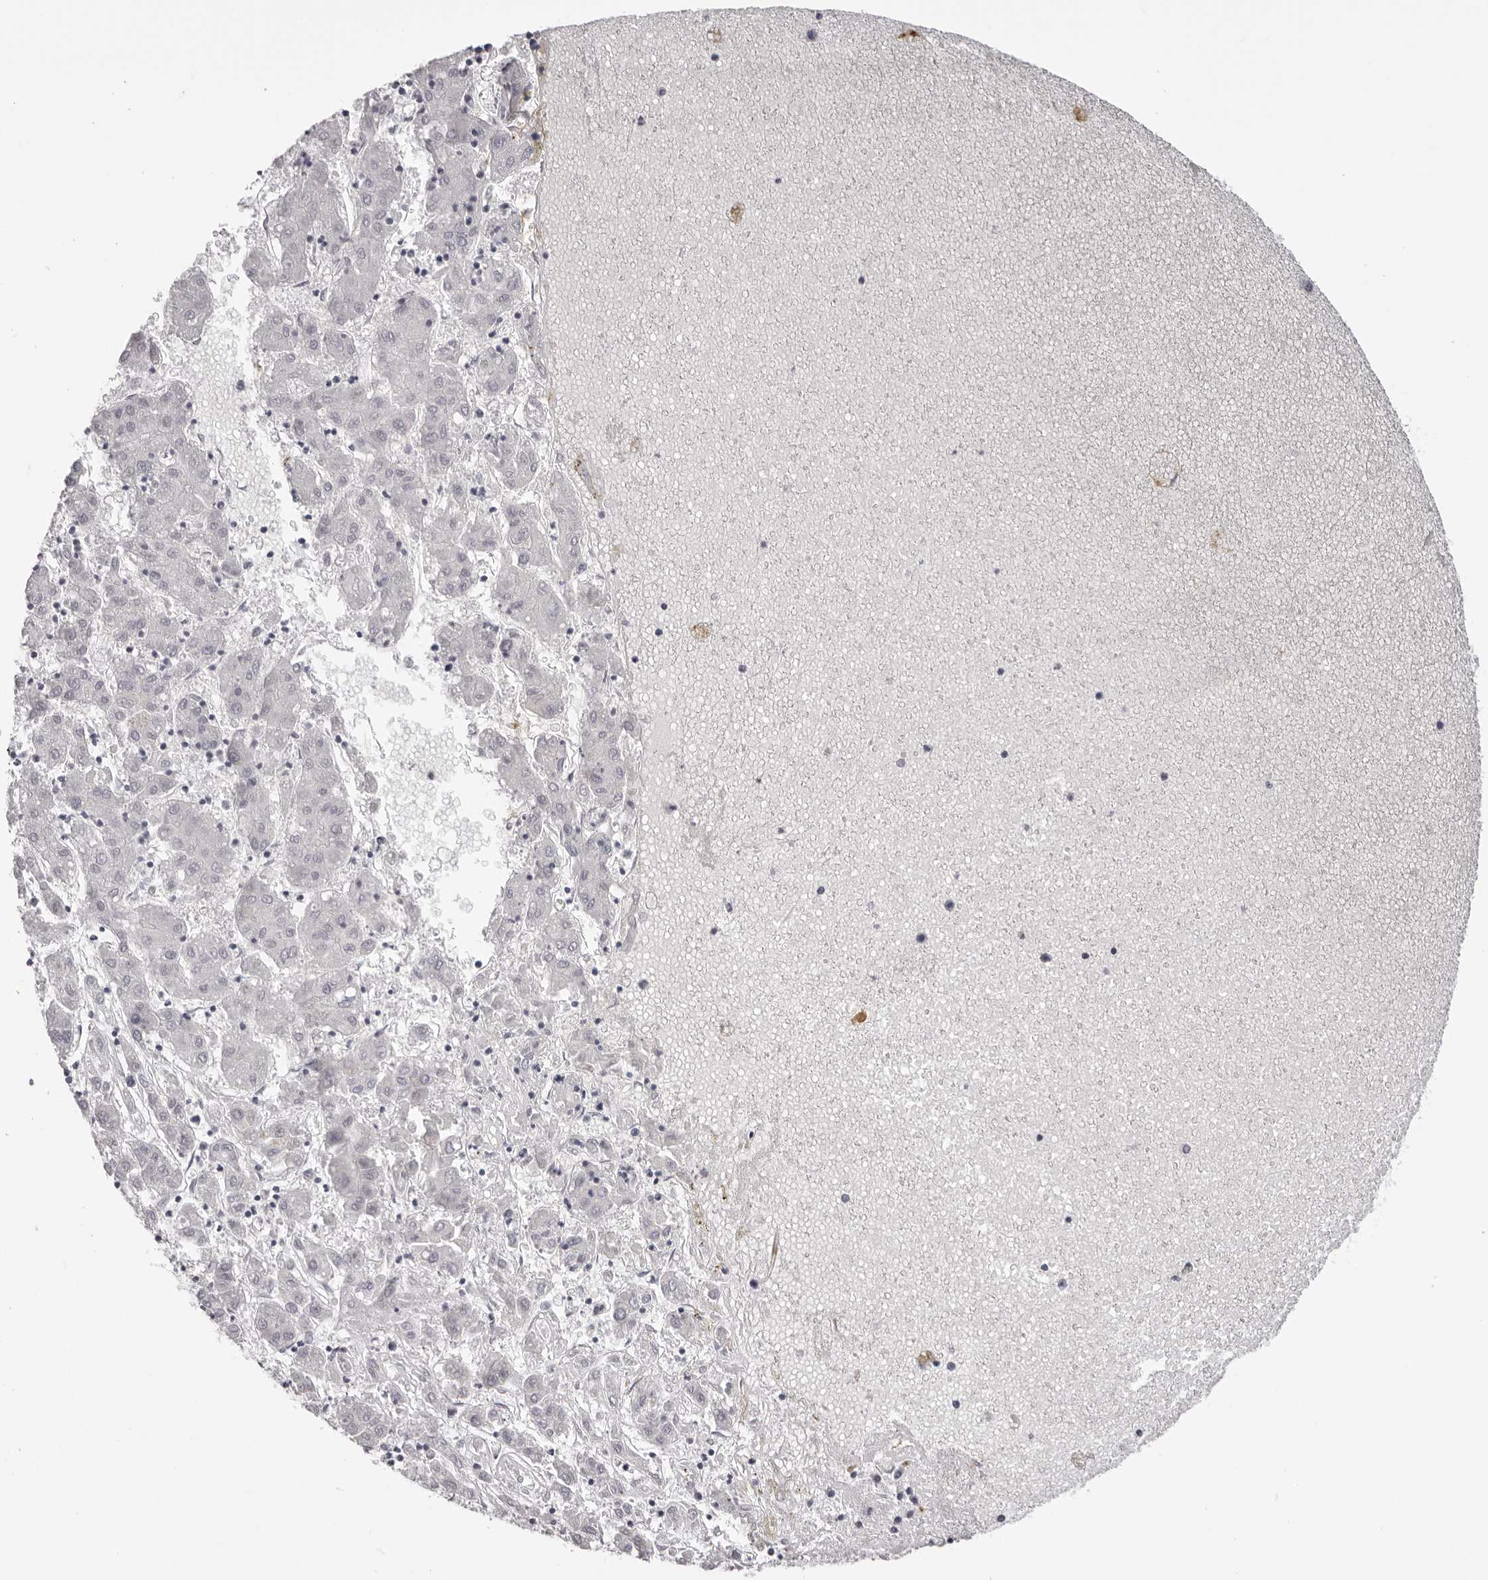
{"staining": {"intensity": "negative", "quantity": "none", "location": "none"}, "tissue": "liver cancer", "cell_type": "Tumor cells", "image_type": "cancer", "snomed": [{"axis": "morphology", "description": "Carcinoma, Hepatocellular, NOS"}, {"axis": "topography", "description": "Liver"}], "caption": "This is an IHC micrograph of hepatocellular carcinoma (liver). There is no positivity in tumor cells.", "gene": "CST1", "patient": {"sex": "male", "age": 72}}